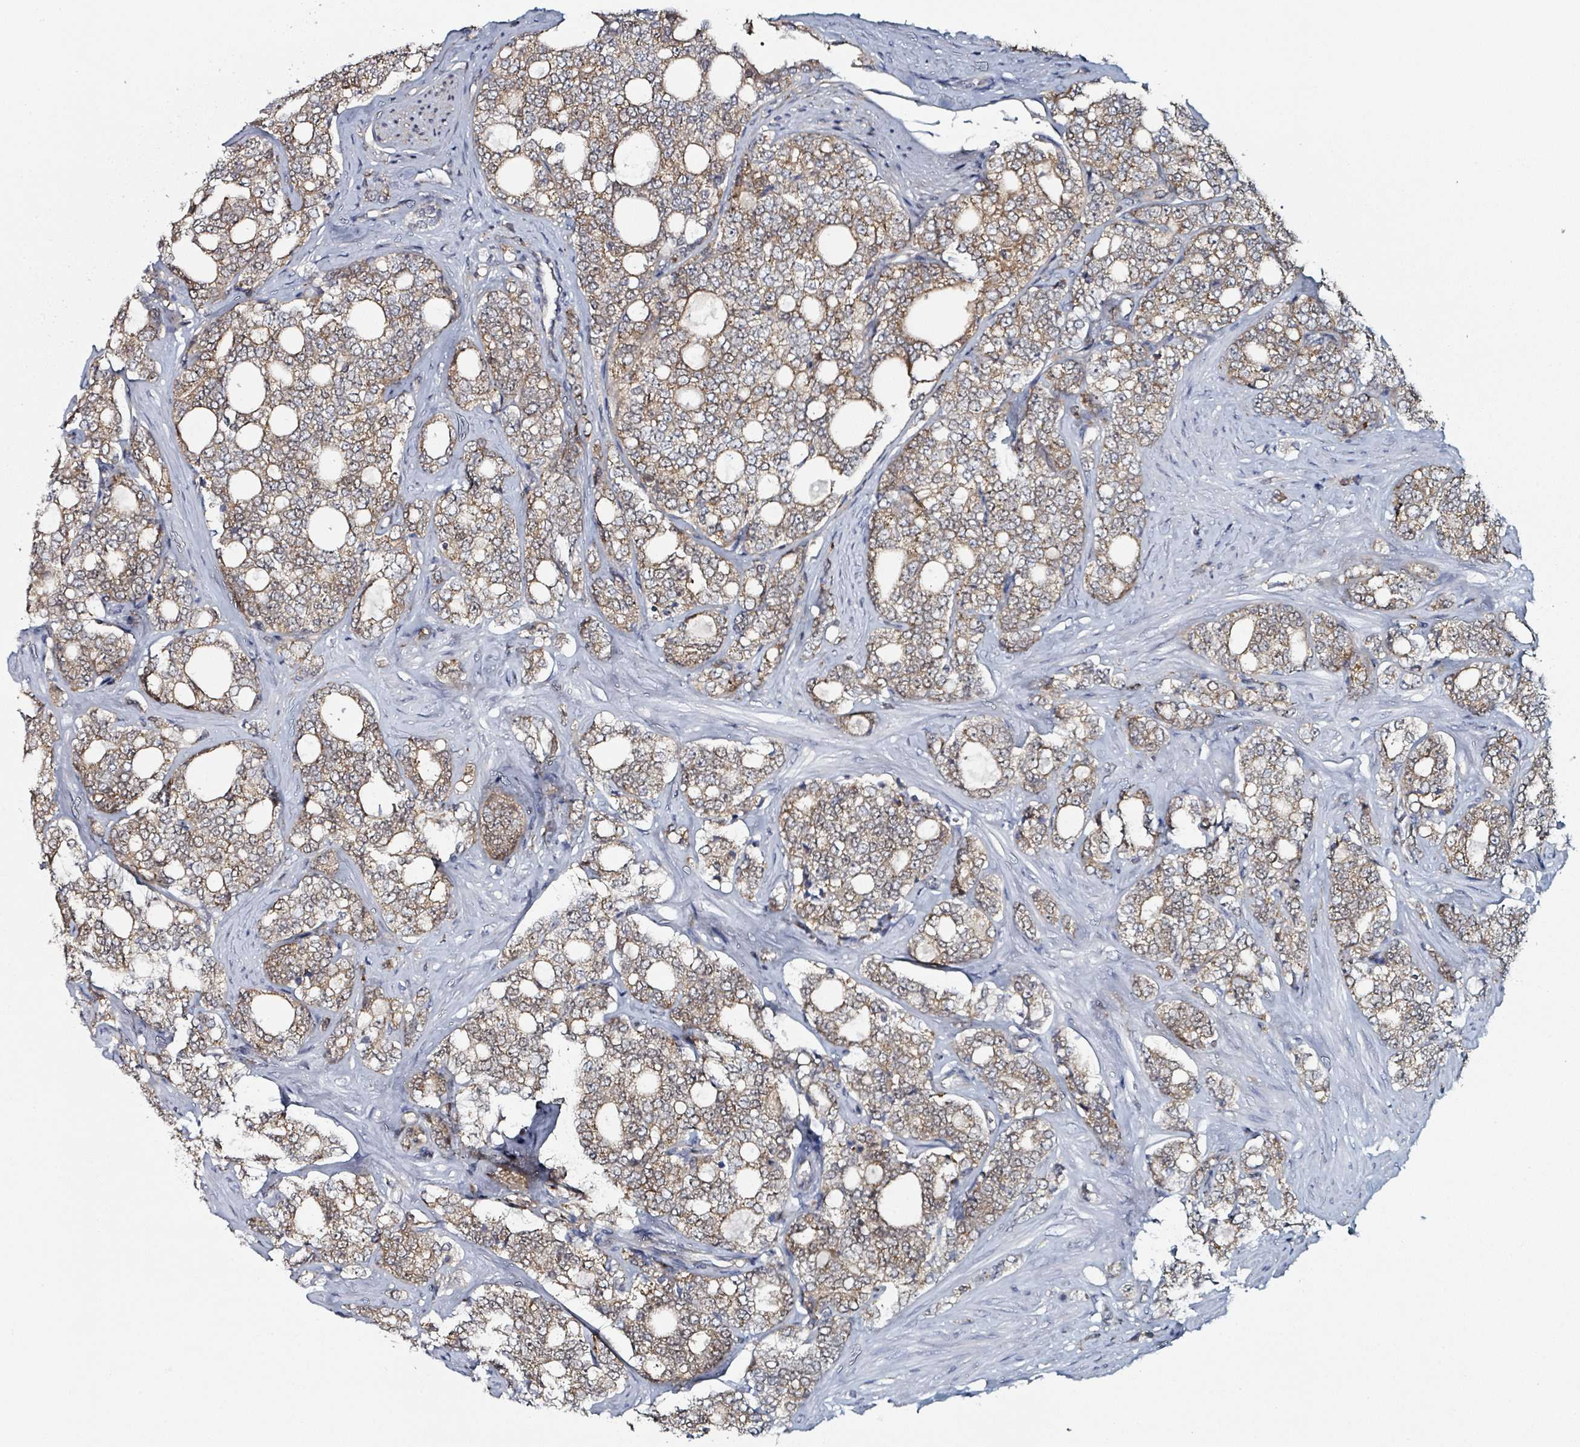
{"staining": {"intensity": "weak", "quantity": ">75%", "location": "cytoplasmic/membranous"}, "tissue": "prostate cancer", "cell_type": "Tumor cells", "image_type": "cancer", "snomed": [{"axis": "morphology", "description": "Adenocarcinoma, High grade"}, {"axis": "topography", "description": "Prostate"}], "caption": "An image of human adenocarcinoma (high-grade) (prostate) stained for a protein demonstrates weak cytoplasmic/membranous brown staining in tumor cells.", "gene": "B3GAT3", "patient": {"sex": "male", "age": 64}}